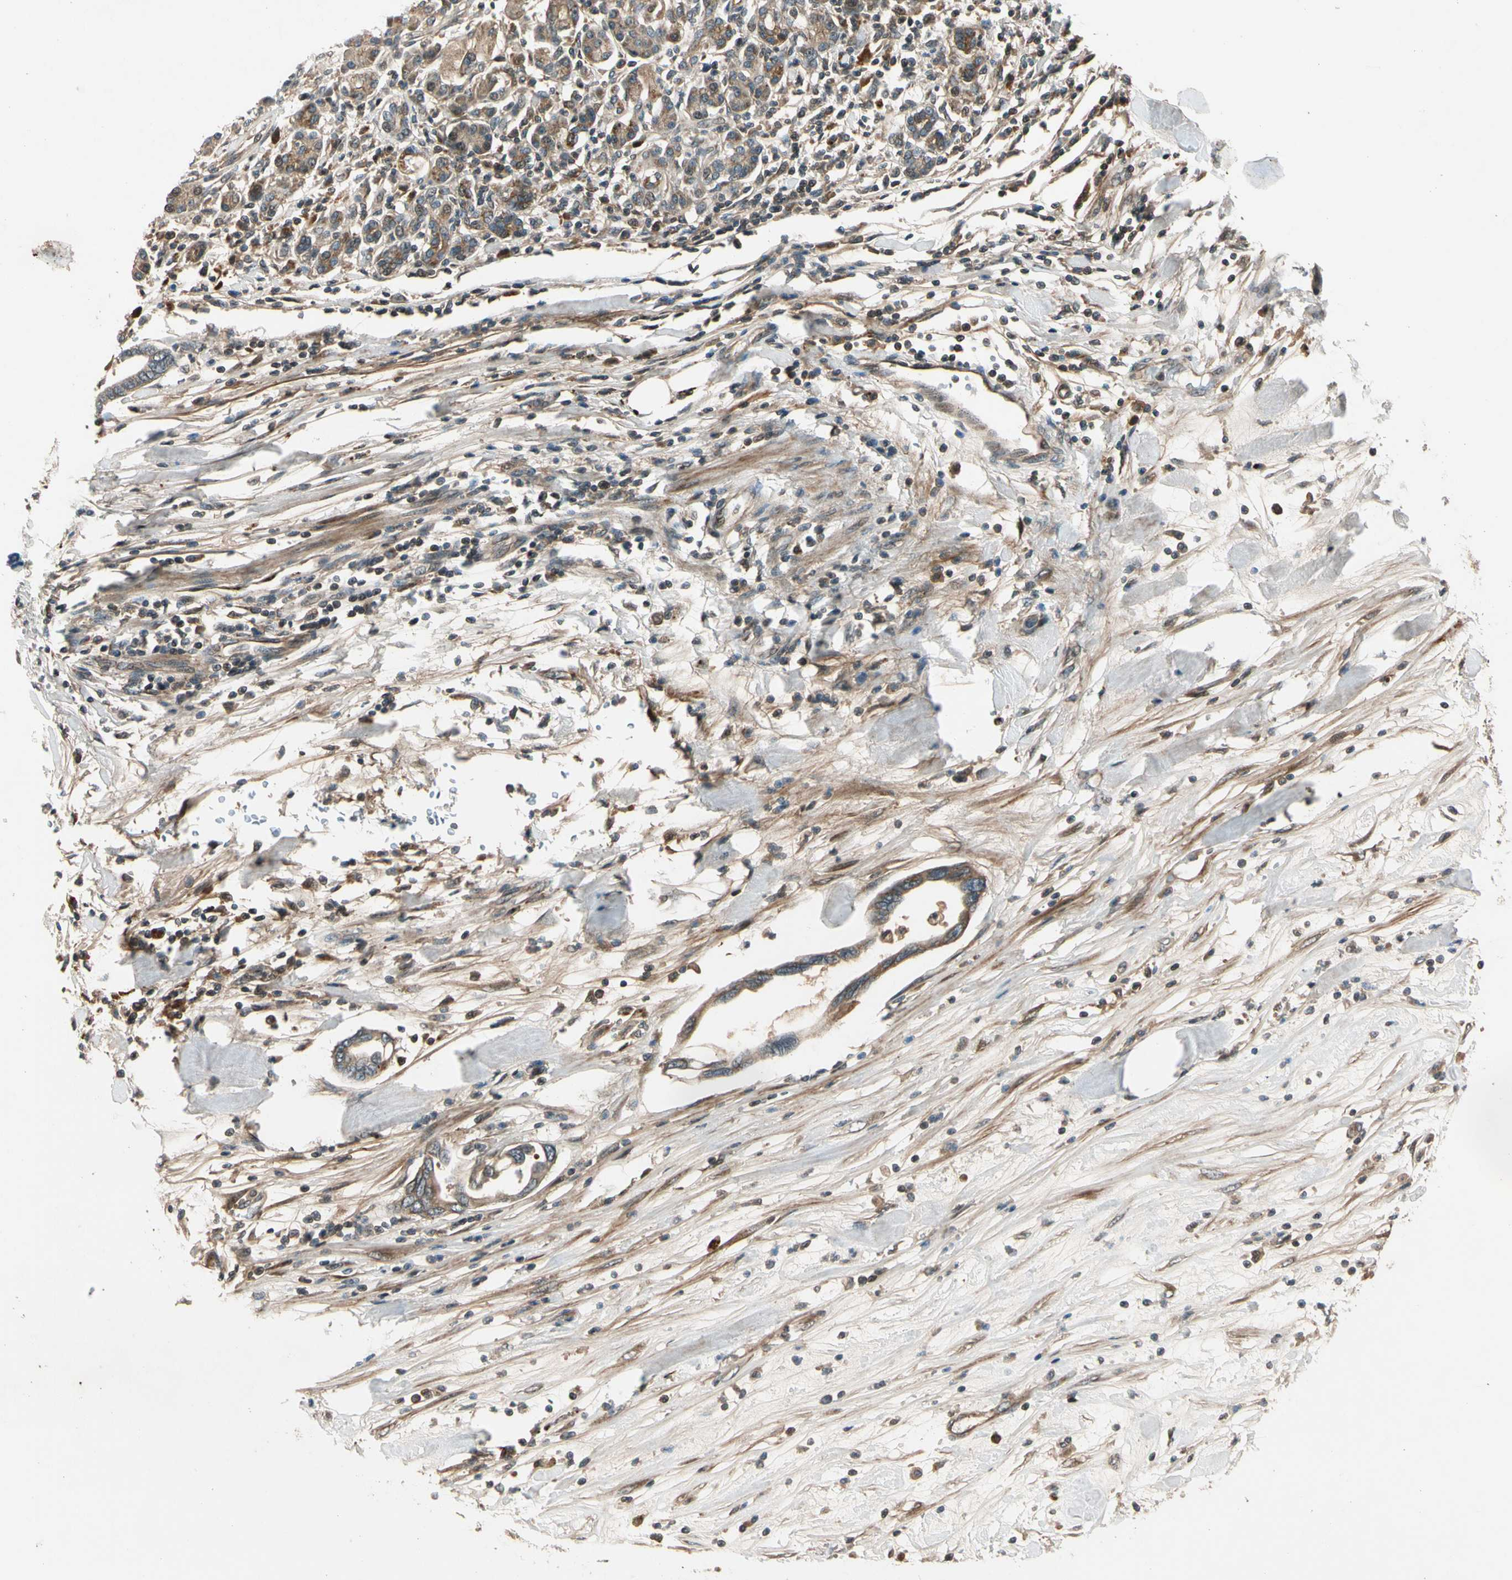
{"staining": {"intensity": "moderate", "quantity": ">75%", "location": "cytoplasmic/membranous"}, "tissue": "pancreatic cancer", "cell_type": "Tumor cells", "image_type": "cancer", "snomed": [{"axis": "morphology", "description": "Adenocarcinoma, NOS"}, {"axis": "topography", "description": "Pancreas"}], "caption": "Brown immunohistochemical staining in pancreatic cancer reveals moderate cytoplasmic/membranous staining in approximately >75% of tumor cells.", "gene": "ACVR1C", "patient": {"sex": "female", "age": 57}}